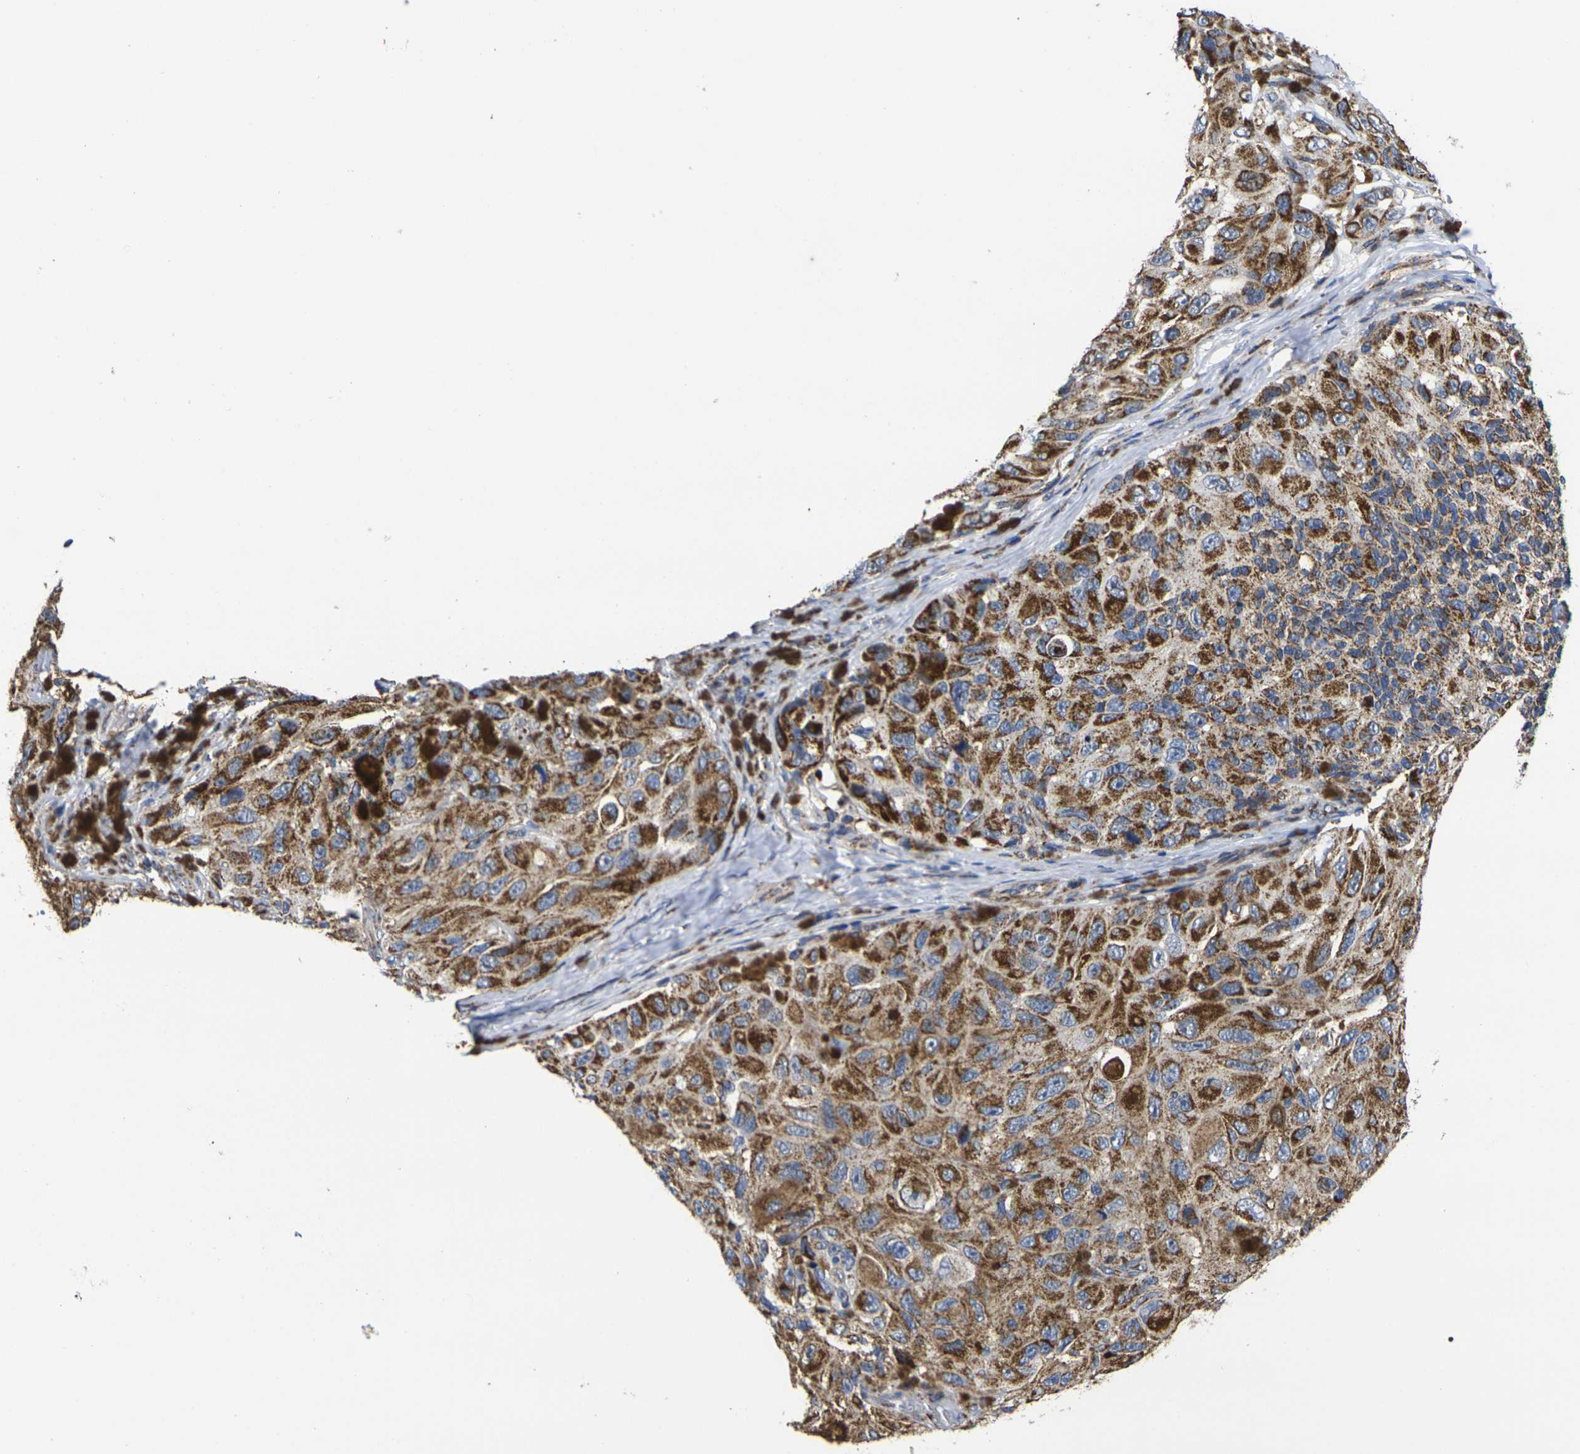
{"staining": {"intensity": "strong", "quantity": ">75%", "location": "cytoplasmic/membranous"}, "tissue": "melanoma", "cell_type": "Tumor cells", "image_type": "cancer", "snomed": [{"axis": "morphology", "description": "Malignant melanoma, NOS"}, {"axis": "topography", "description": "Skin"}], "caption": "Protein expression analysis of human malignant melanoma reveals strong cytoplasmic/membranous positivity in approximately >75% of tumor cells.", "gene": "P2RY11", "patient": {"sex": "female", "age": 73}}